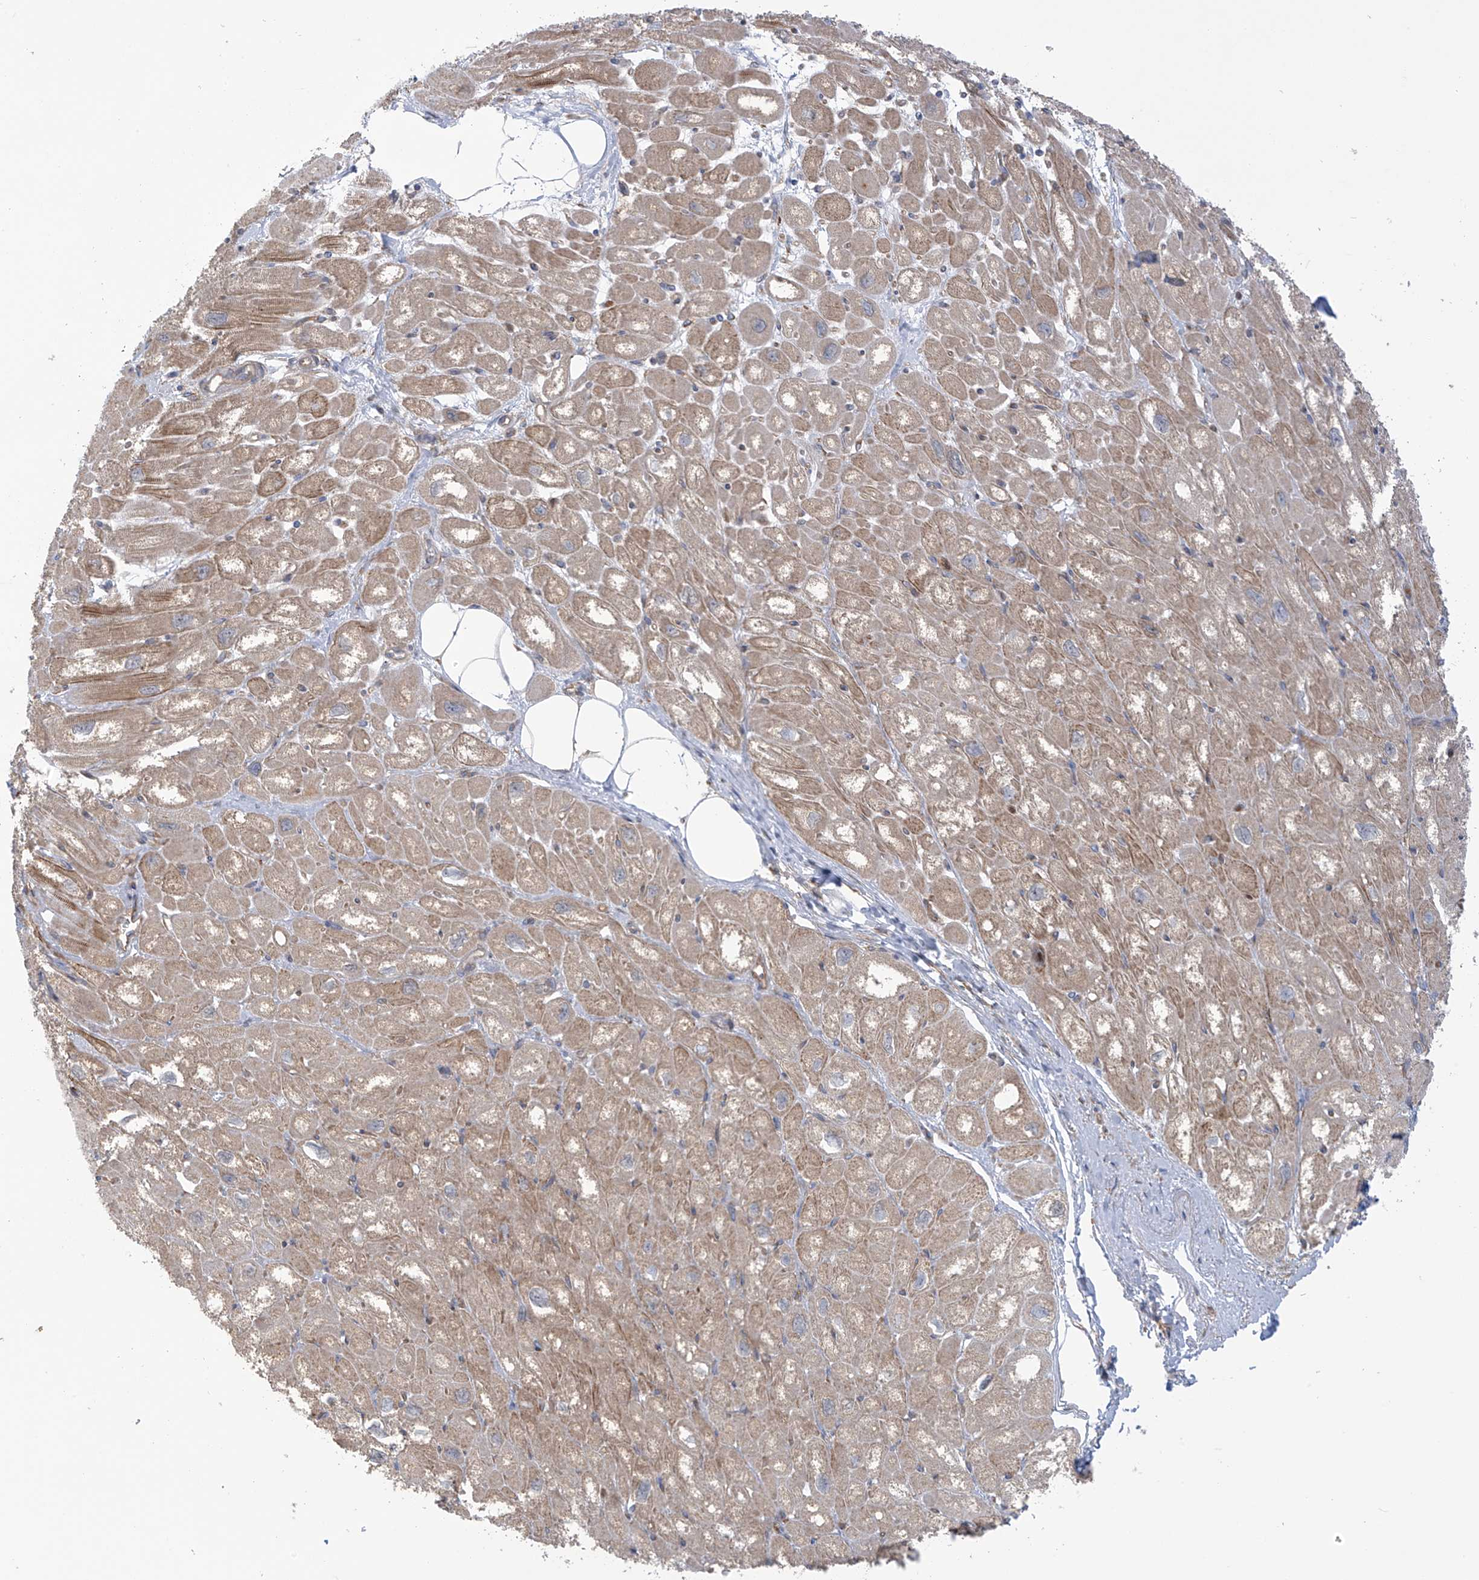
{"staining": {"intensity": "weak", "quantity": "25%-75%", "location": "cytoplasmic/membranous"}, "tissue": "heart muscle", "cell_type": "Cardiomyocytes", "image_type": "normal", "snomed": [{"axis": "morphology", "description": "Normal tissue, NOS"}, {"axis": "topography", "description": "Heart"}], "caption": "IHC staining of normal heart muscle, which exhibits low levels of weak cytoplasmic/membranous staining in about 25%-75% of cardiomyocytes indicating weak cytoplasmic/membranous protein expression. The staining was performed using DAB (3,3'-diaminobenzidine) (brown) for protein detection and nuclei were counterstained in hematoxylin (blue).", "gene": "KIAA1522", "patient": {"sex": "male", "age": 50}}